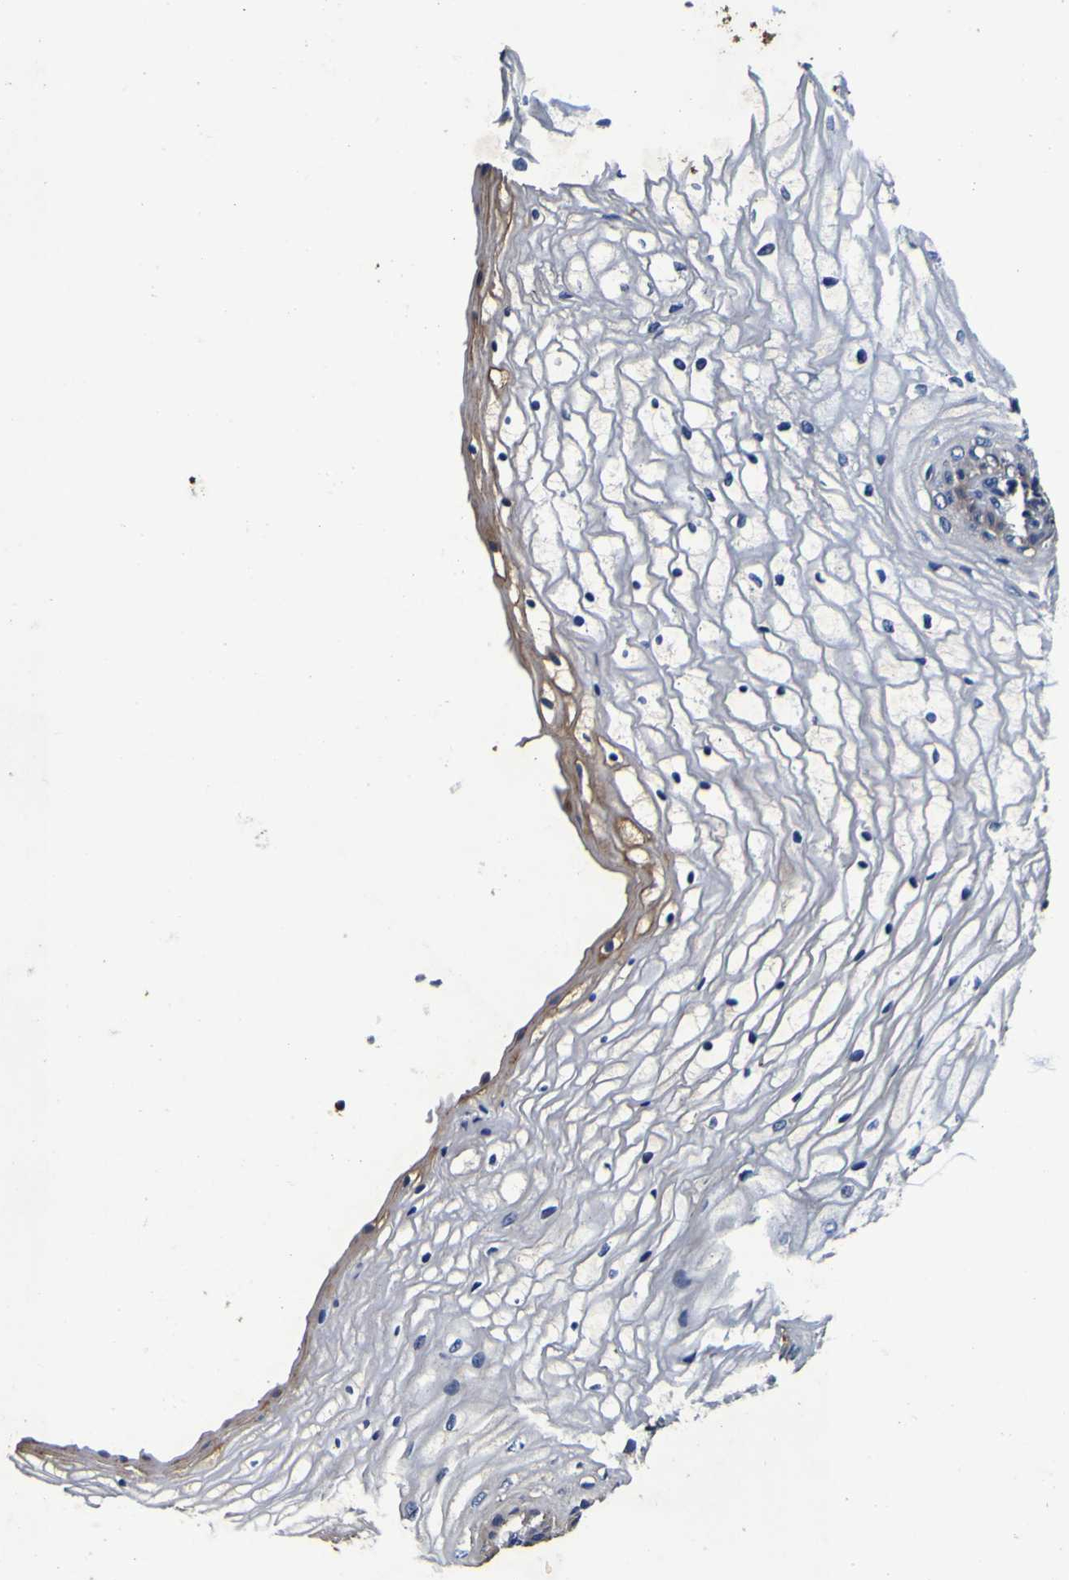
{"staining": {"intensity": "weak", "quantity": "<25%", "location": "cytoplasmic/membranous"}, "tissue": "vagina", "cell_type": "Squamous epithelial cells", "image_type": "normal", "snomed": [{"axis": "morphology", "description": "Normal tissue, NOS"}, {"axis": "topography", "description": "Vagina"}], "caption": "An immunohistochemistry (IHC) photomicrograph of normal vagina is shown. There is no staining in squamous epithelial cells of vagina. Nuclei are stained in blue.", "gene": "PANK4", "patient": {"sex": "female", "age": 34}}